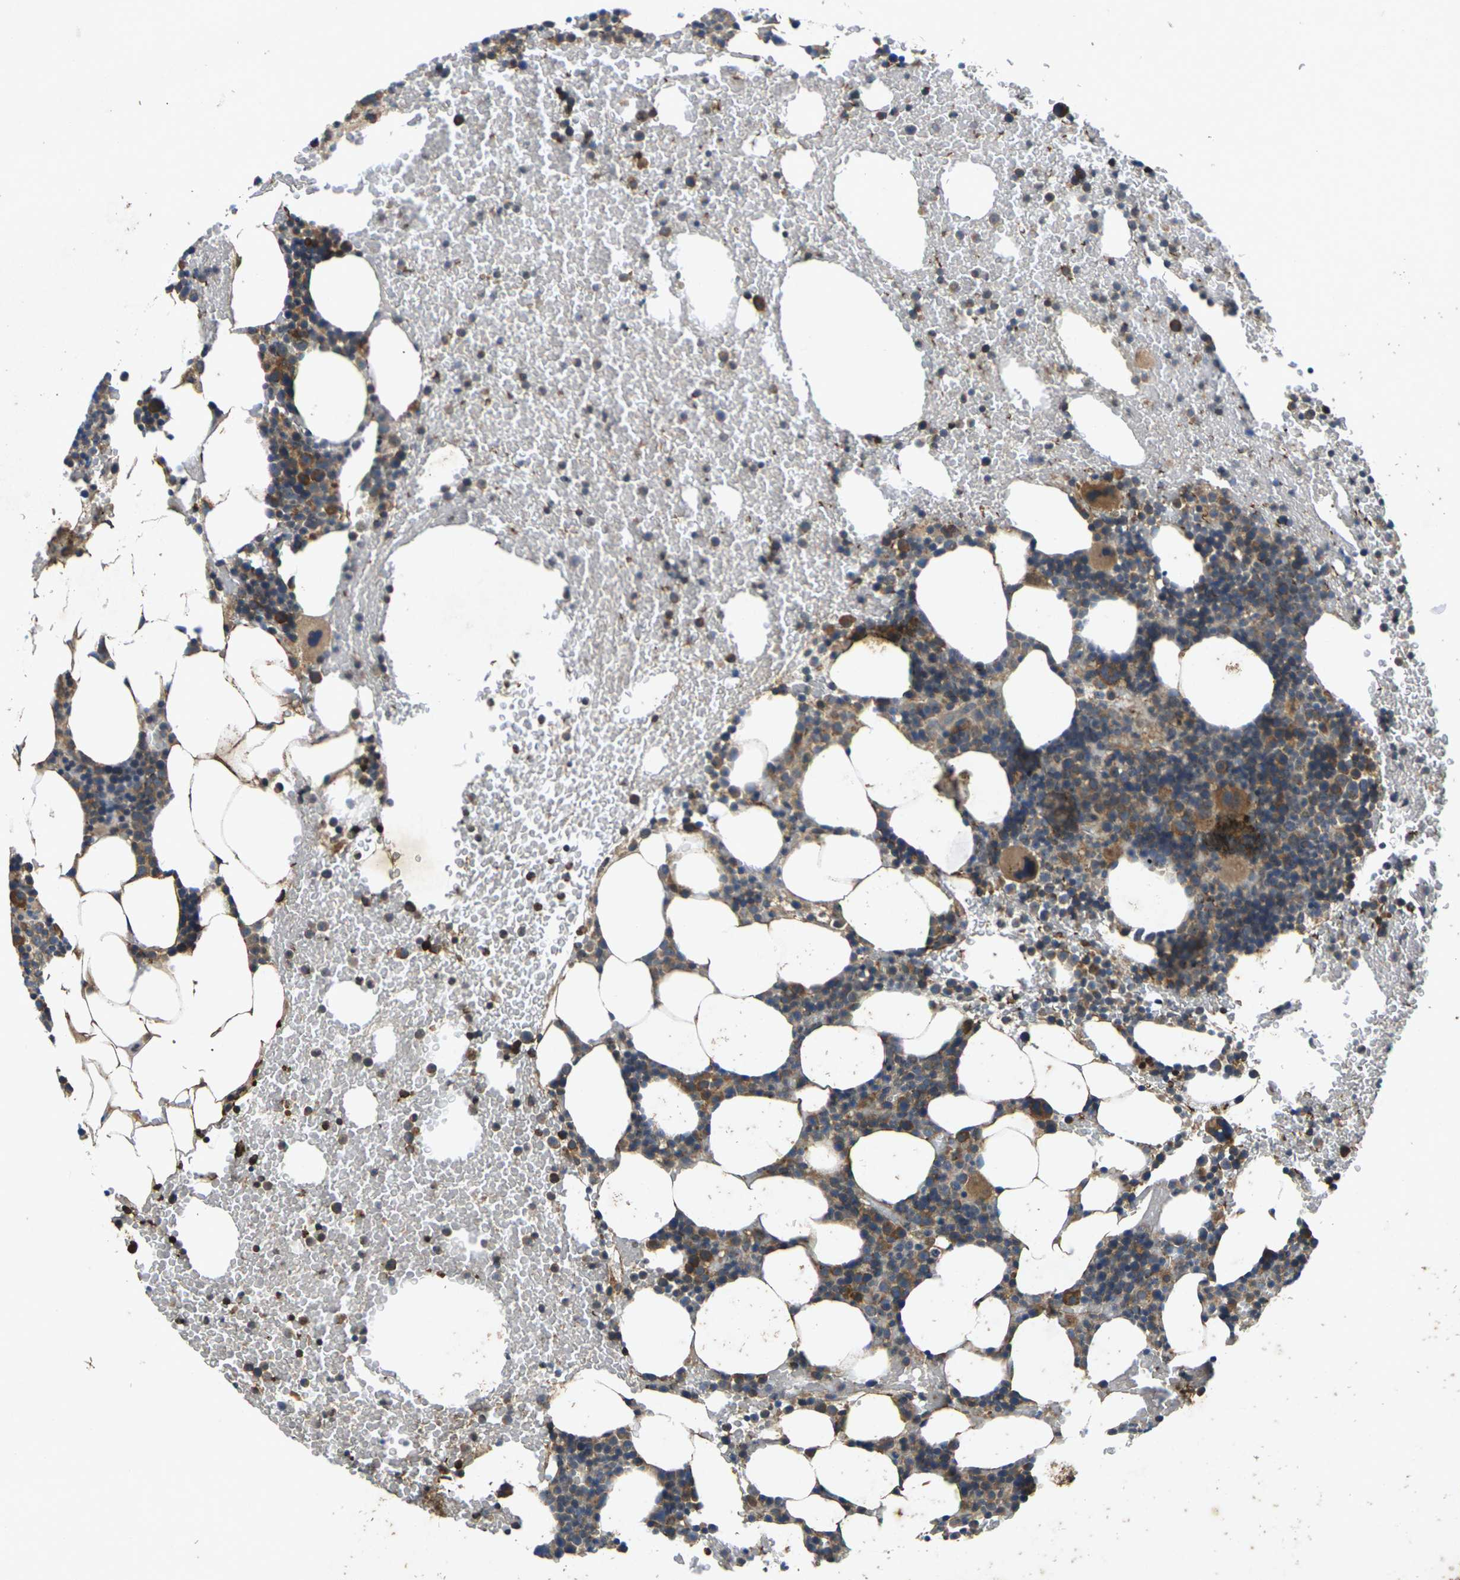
{"staining": {"intensity": "moderate", "quantity": "25%-75%", "location": "cytoplasmic/membranous"}, "tissue": "bone marrow", "cell_type": "Hematopoietic cells", "image_type": "normal", "snomed": [{"axis": "morphology", "description": "Normal tissue, NOS"}, {"axis": "morphology", "description": "Inflammation, NOS"}, {"axis": "topography", "description": "Bone marrow"}], "caption": "Immunohistochemical staining of unremarkable human bone marrow reveals 25%-75% levels of moderate cytoplasmic/membranous protein expression in about 25%-75% of hematopoietic cells.", "gene": "KIF1B", "patient": {"sex": "female", "age": 70}}